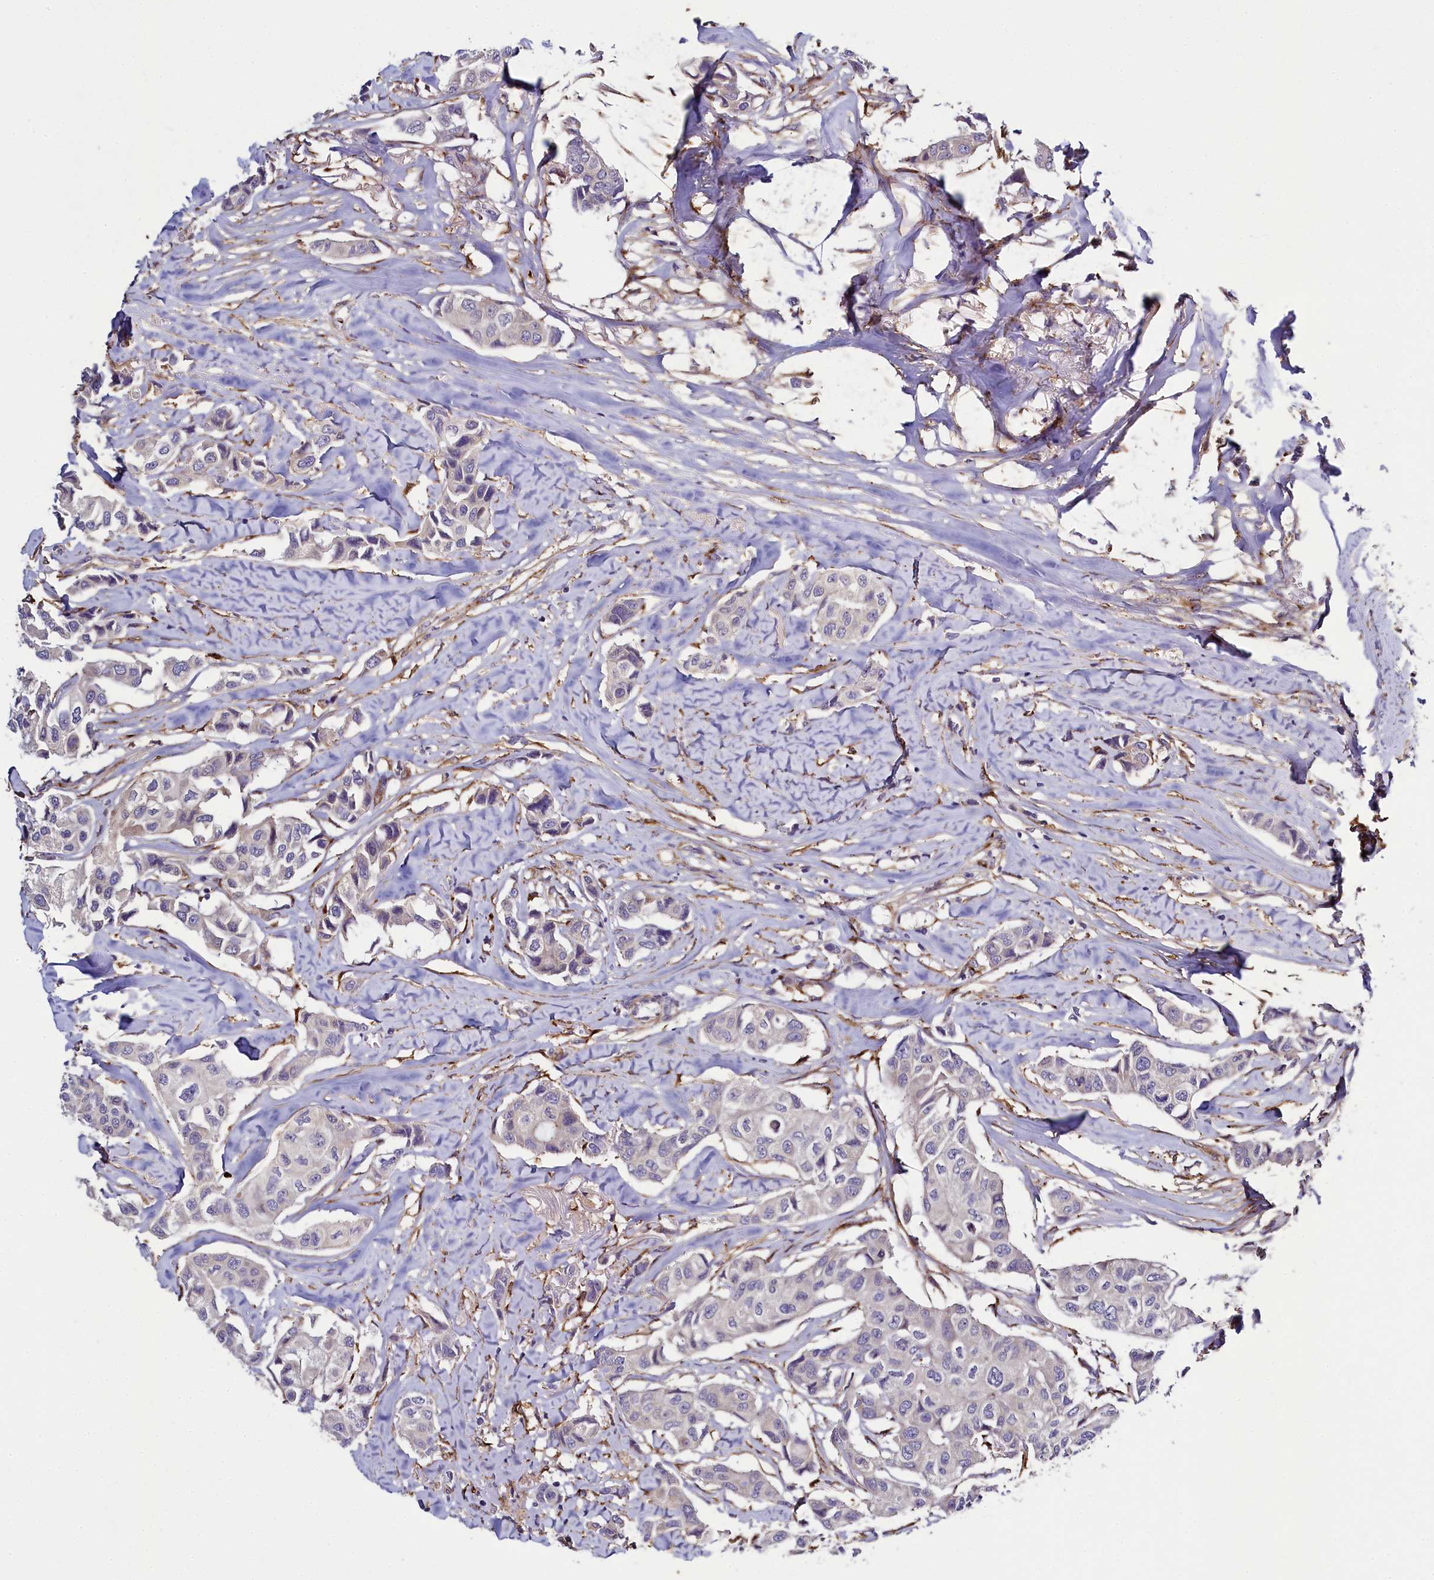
{"staining": {"intensity": "negative", "quantity": "none", "location": "none"}, "tissue": "breast cancer", "cell_type": "Tumor cells", "image_type": "cancer", "snomed": [{"axis": "morphology", "description": "Duct carcinoma"}, {"axis": "topography", "description": "Breast"}], "caption": "Tumor cells are negative for brown protein staining in breast cancer (invasive ductal carcinoma). (Stains: DAB (3,3'-diaminobenzidine) IHC with hematoxylin counter stain, Microscopy: brightfield microscopy at high magnification).", "gene": "MRC2", "patient": {"sex": "female", "age": 80}}